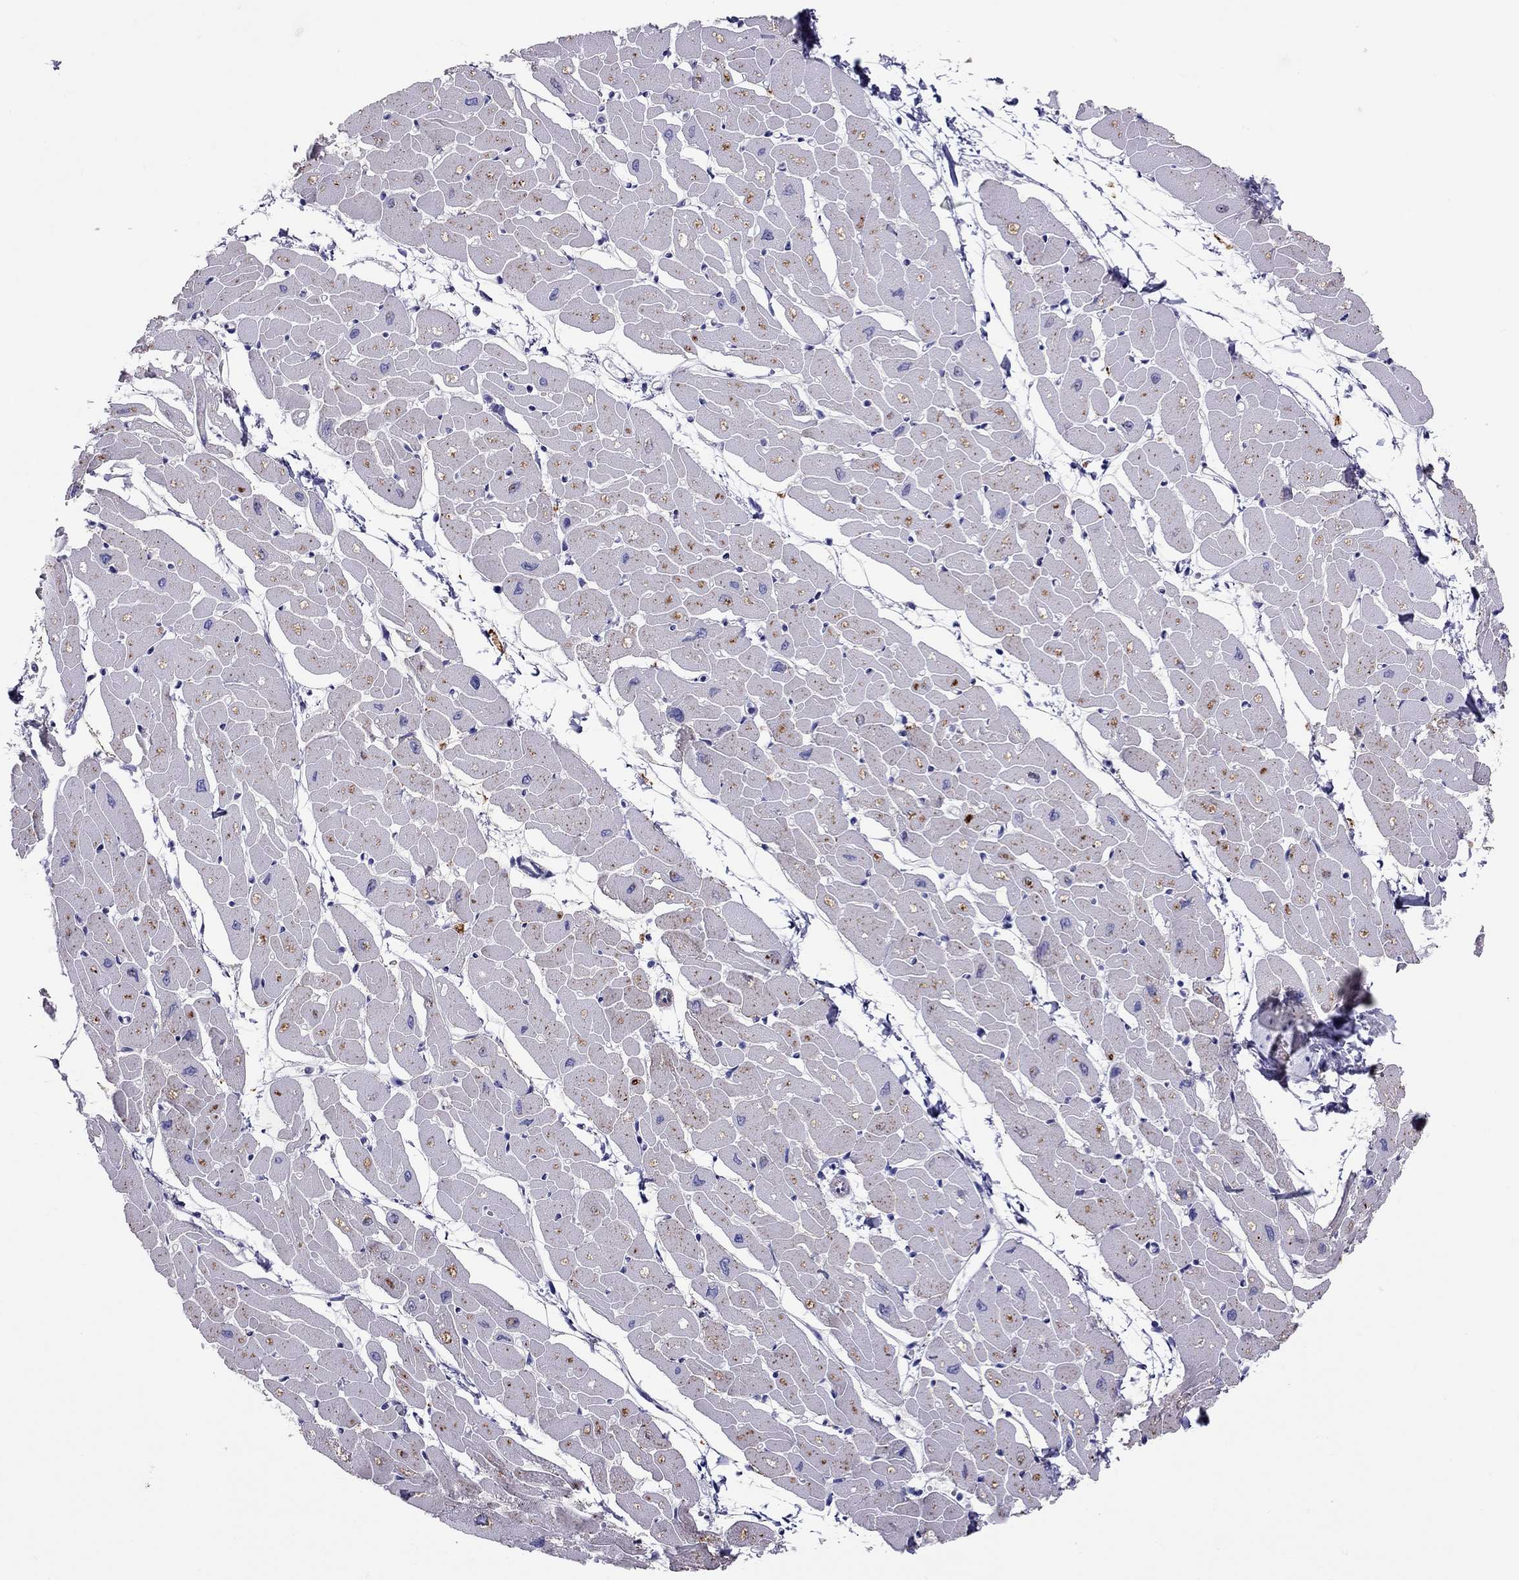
{"staining": {"intensity": "negative", "quantity": "none", "location": "none"}, "tissue": "heart muscle", "cell_type": "Cardiomyocytes", "image_type": "normal", "snomed": [{"axis": "morphology", "description": "Normal tissue, NOS"}, {"axis": "topography", "description": "Heart"}], "caption": "An immunohistochemistry image of benign heart muscle is shown. There is no staining in cardiomyocytes of heart muscle. The staining was performed using DAB (3,3'-diaminobenzidine) to visualize the protein expression in brown, while the nuclei were stained in blue with hematoxylin (Magnification: 20x).", "gene": "CLPSL2", "patient": {"sex": "male", "age": 57}}